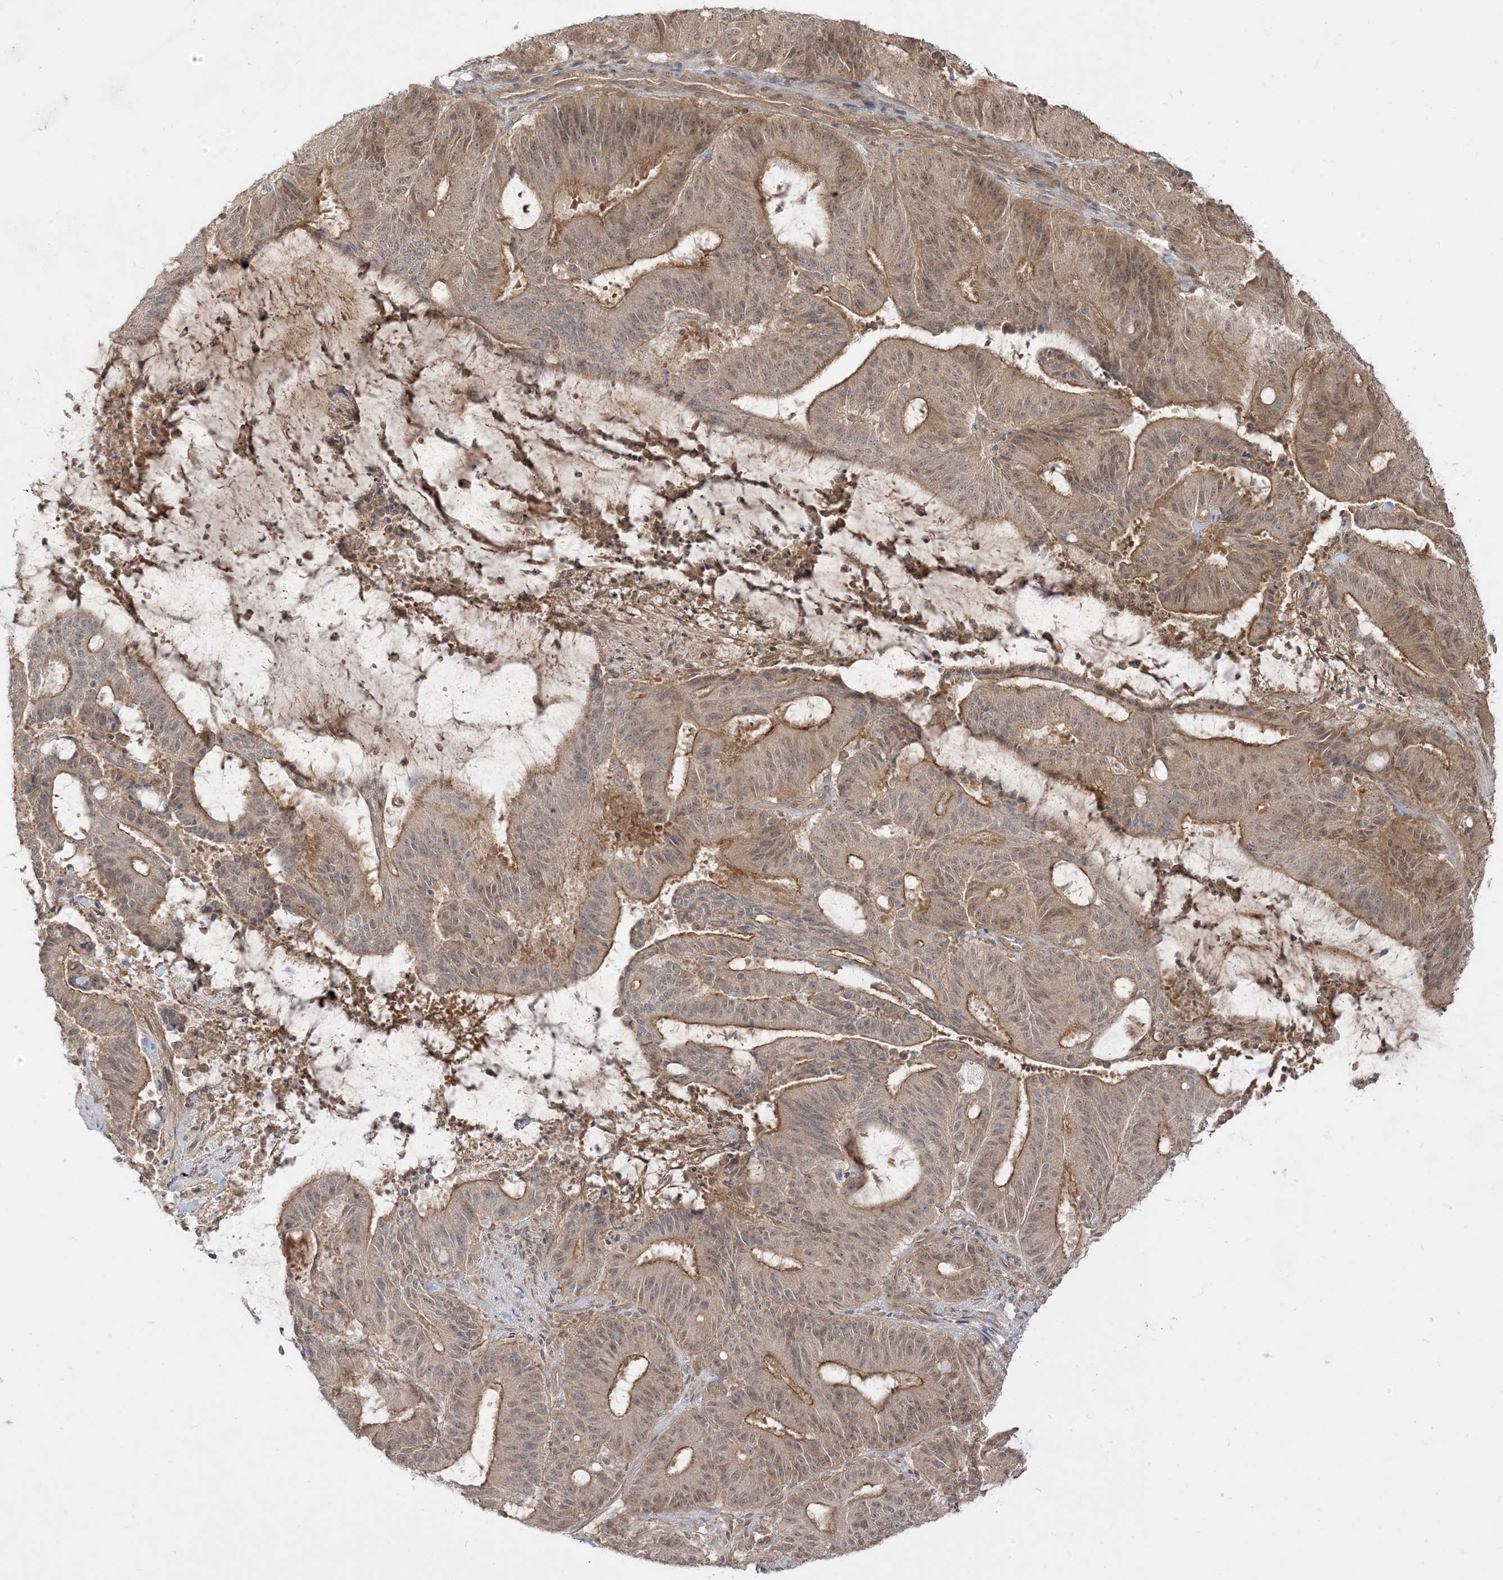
{"staining": {"intensity": "moderate", "quantity": "25%-75%", "location": "cytoplasmic/membranous,nuclear"}, "tissue": "liver cancer", "cell_type": "Tumor cells", "image_type": "cancer", "snomed": [{"axis": "morphology", "description": "Normal tissue, NOS"}, {"axis": "morphology", "description": "Cholangiocarcinoma"}, {"axis": "topography", "description": "Liver"}, {"axis": "topography", "description": "Peripheral nerve tissue"}], "caption": "This micrograph shows immunohistochemistry (IHC) staining of human liver cholangiocarcinoma, with medium moderate cytoplasmic/membranous and nuclear staining in about 25%-75% of tumor cells.", "gene": "TBCC", "patient": {"sex": "female", "age": 73}}